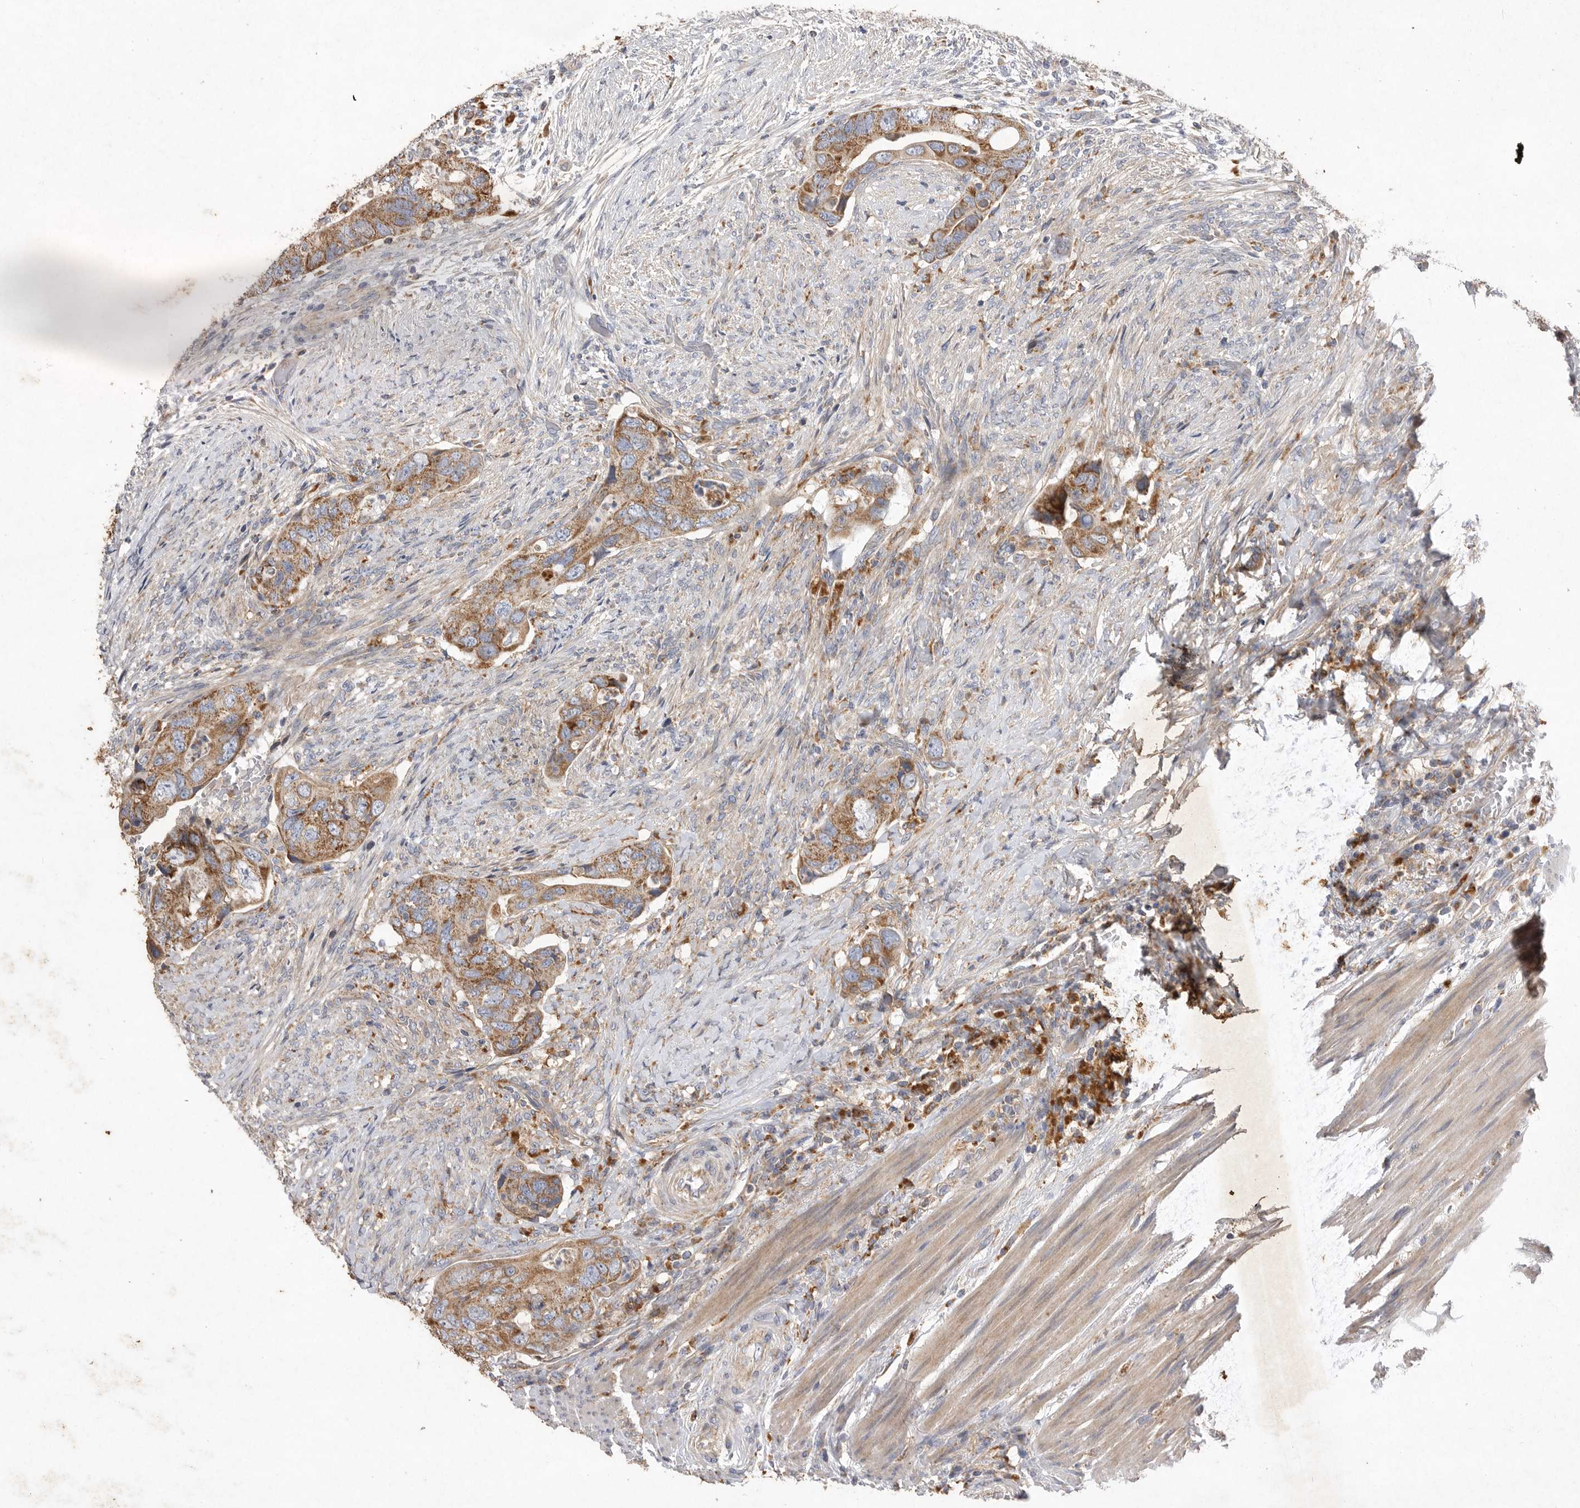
{"staining": {"intensity": "moderate", "quantity": ">75%", "location": "cytoplasmic/membranous"}, "tissue": "colorectal cancer", "cell_type": "Tumor cells", "image_type": "cancer", "snomed": [{"axis": "morphology", "description": "Adenocarcinoma, NOS"}, {"axis": "topography", "description": "Rectum"}], "caption": "Protein staining of colorectal cancer (adenocarcinoma) tissue demonstrates moderate cytoplasmic/membranous positivity in about >75% of tumor cells.", "gene": "MRPL41", "patient": {"sex": "male", "age": 63}}